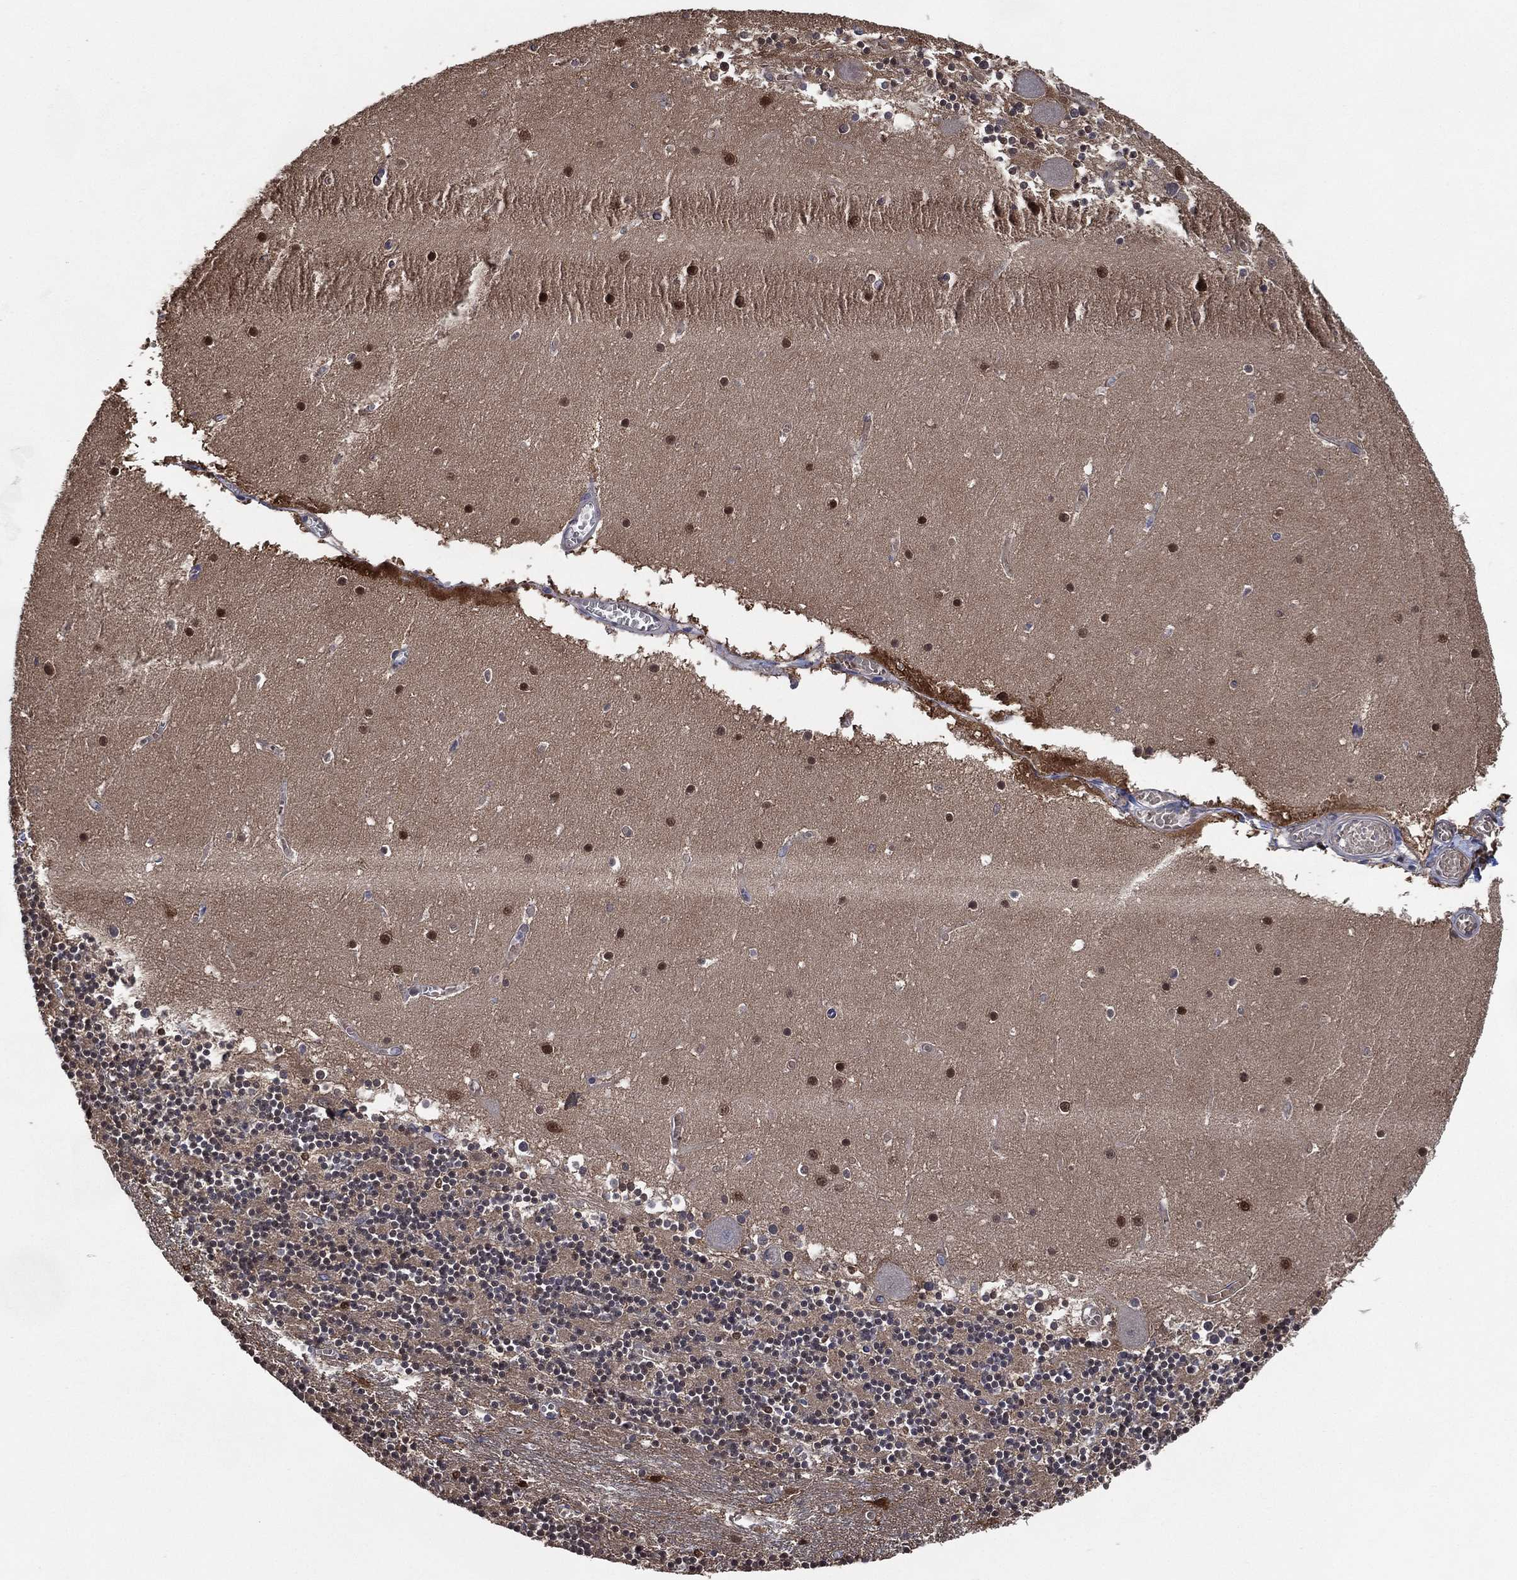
{"staining": {"intensity": "negative", "quantity": "none", "location": "none"}, "tissue": "cerebellum", "cell_type": "Cells in granular layer", "image_type": "normal", "snomed": [{"axis": "morphology", "description": "Normal tissue, NOS"}, {"axis": "topography", "description": "Cerebellum"}], "caption": "Immunohistochemical staining of unremarkable human cerebellum exhibits no significant positivity in cells in granular layer.", "gene": "AK1", "patient": {"sex": "female", "age": 28}}